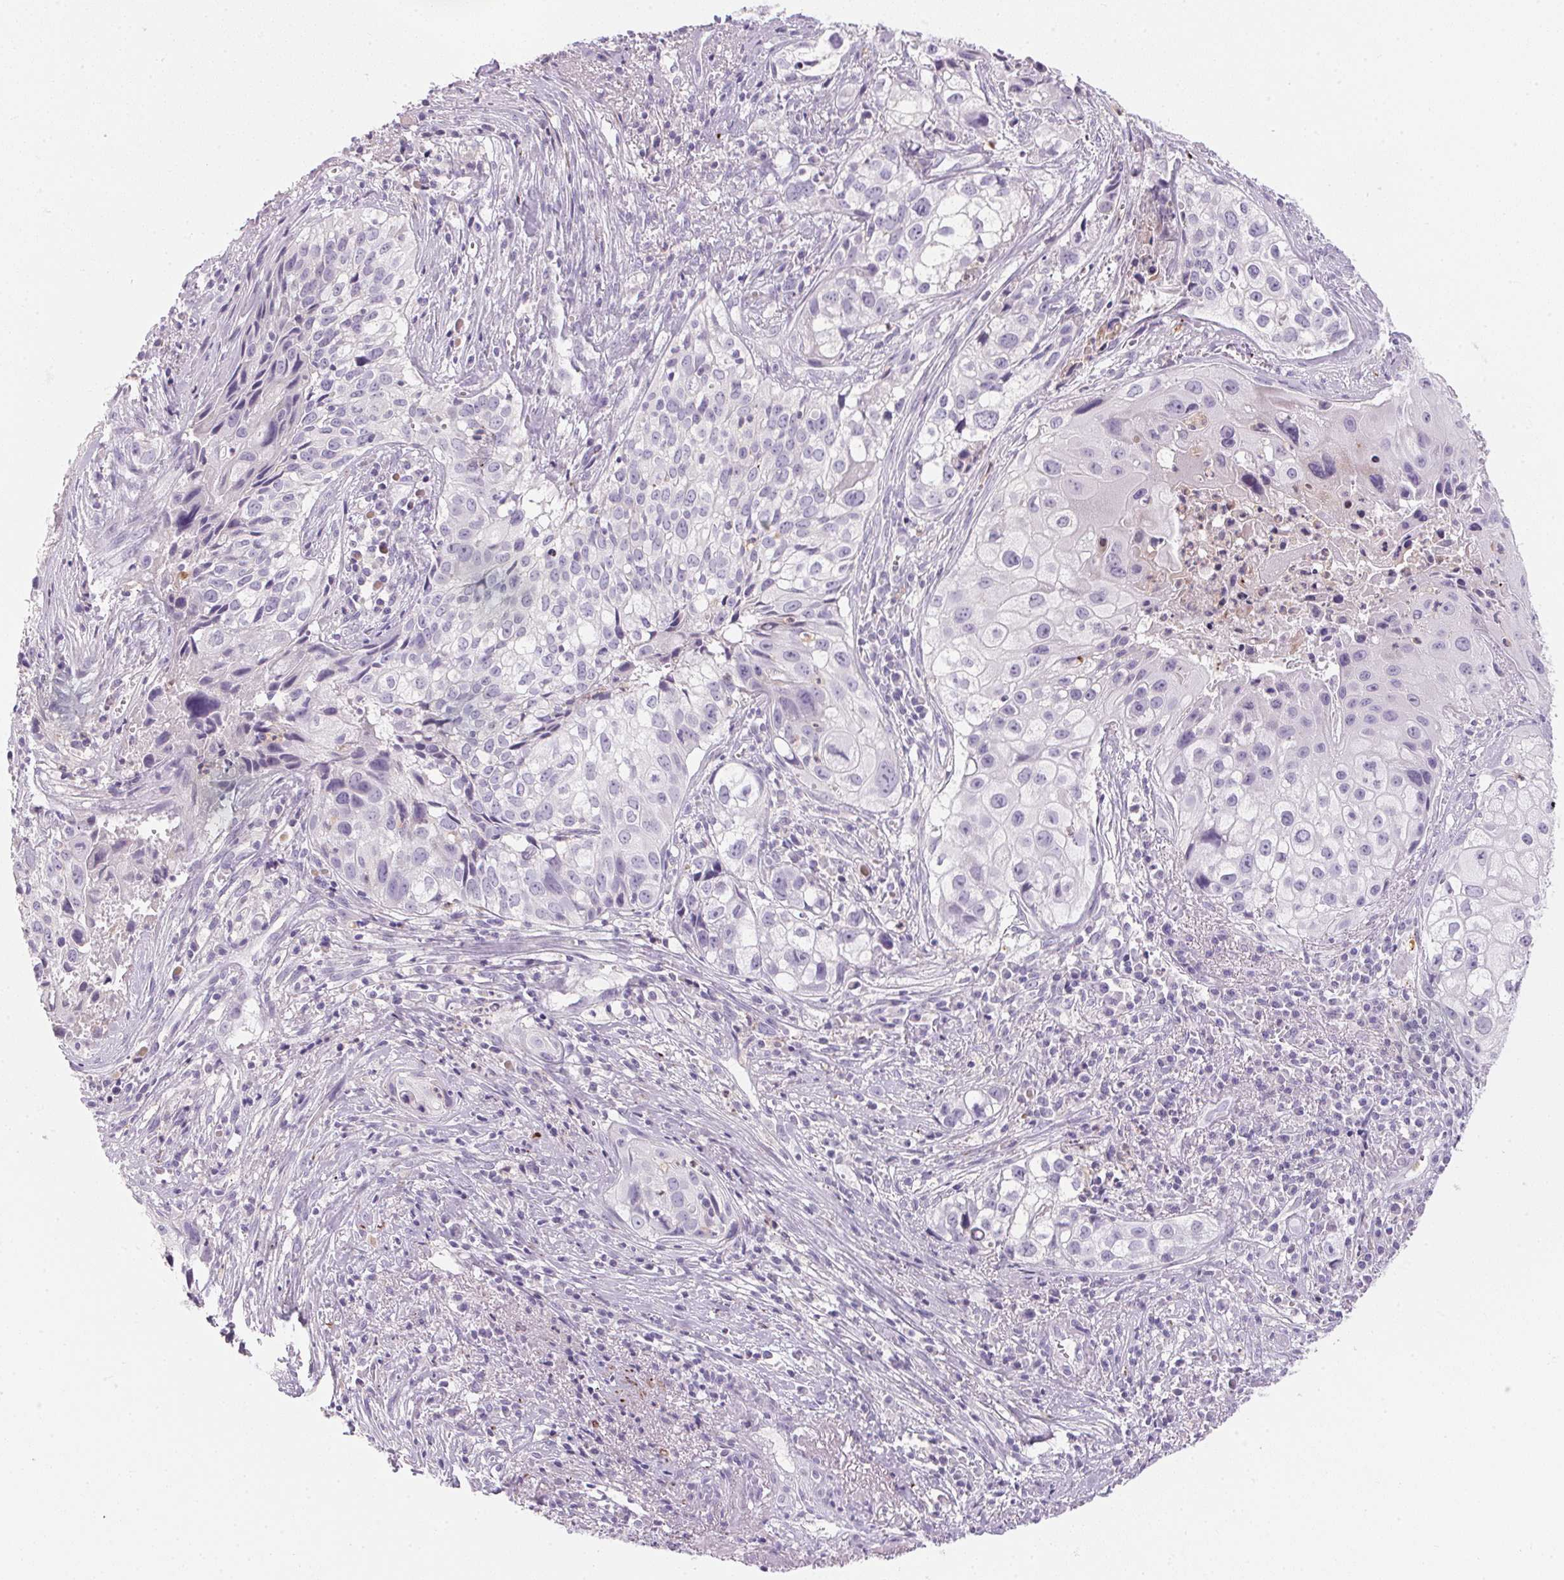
{"staining": {"intensity": "negative", "quantity": "none", "location": "none"}, "tissue": "cervical cancer", "cell_type": "Tumor cells", "image_type": "cancer", "snomed": [{"axis": "morphology", "description": "Squamous cell carcinoma, NOS"}, {"axis": "topography", "description": "Cervix"}], "caption": "This micrograph is of cervical squamous cell carcinoma stained with immunohistochemistry to label a protein in brown with the nuclei are counter-stained blue. There is no staining in tumor cells.", "gene": "ECPAS", "patient": {"sex": "female", "age": 53}}